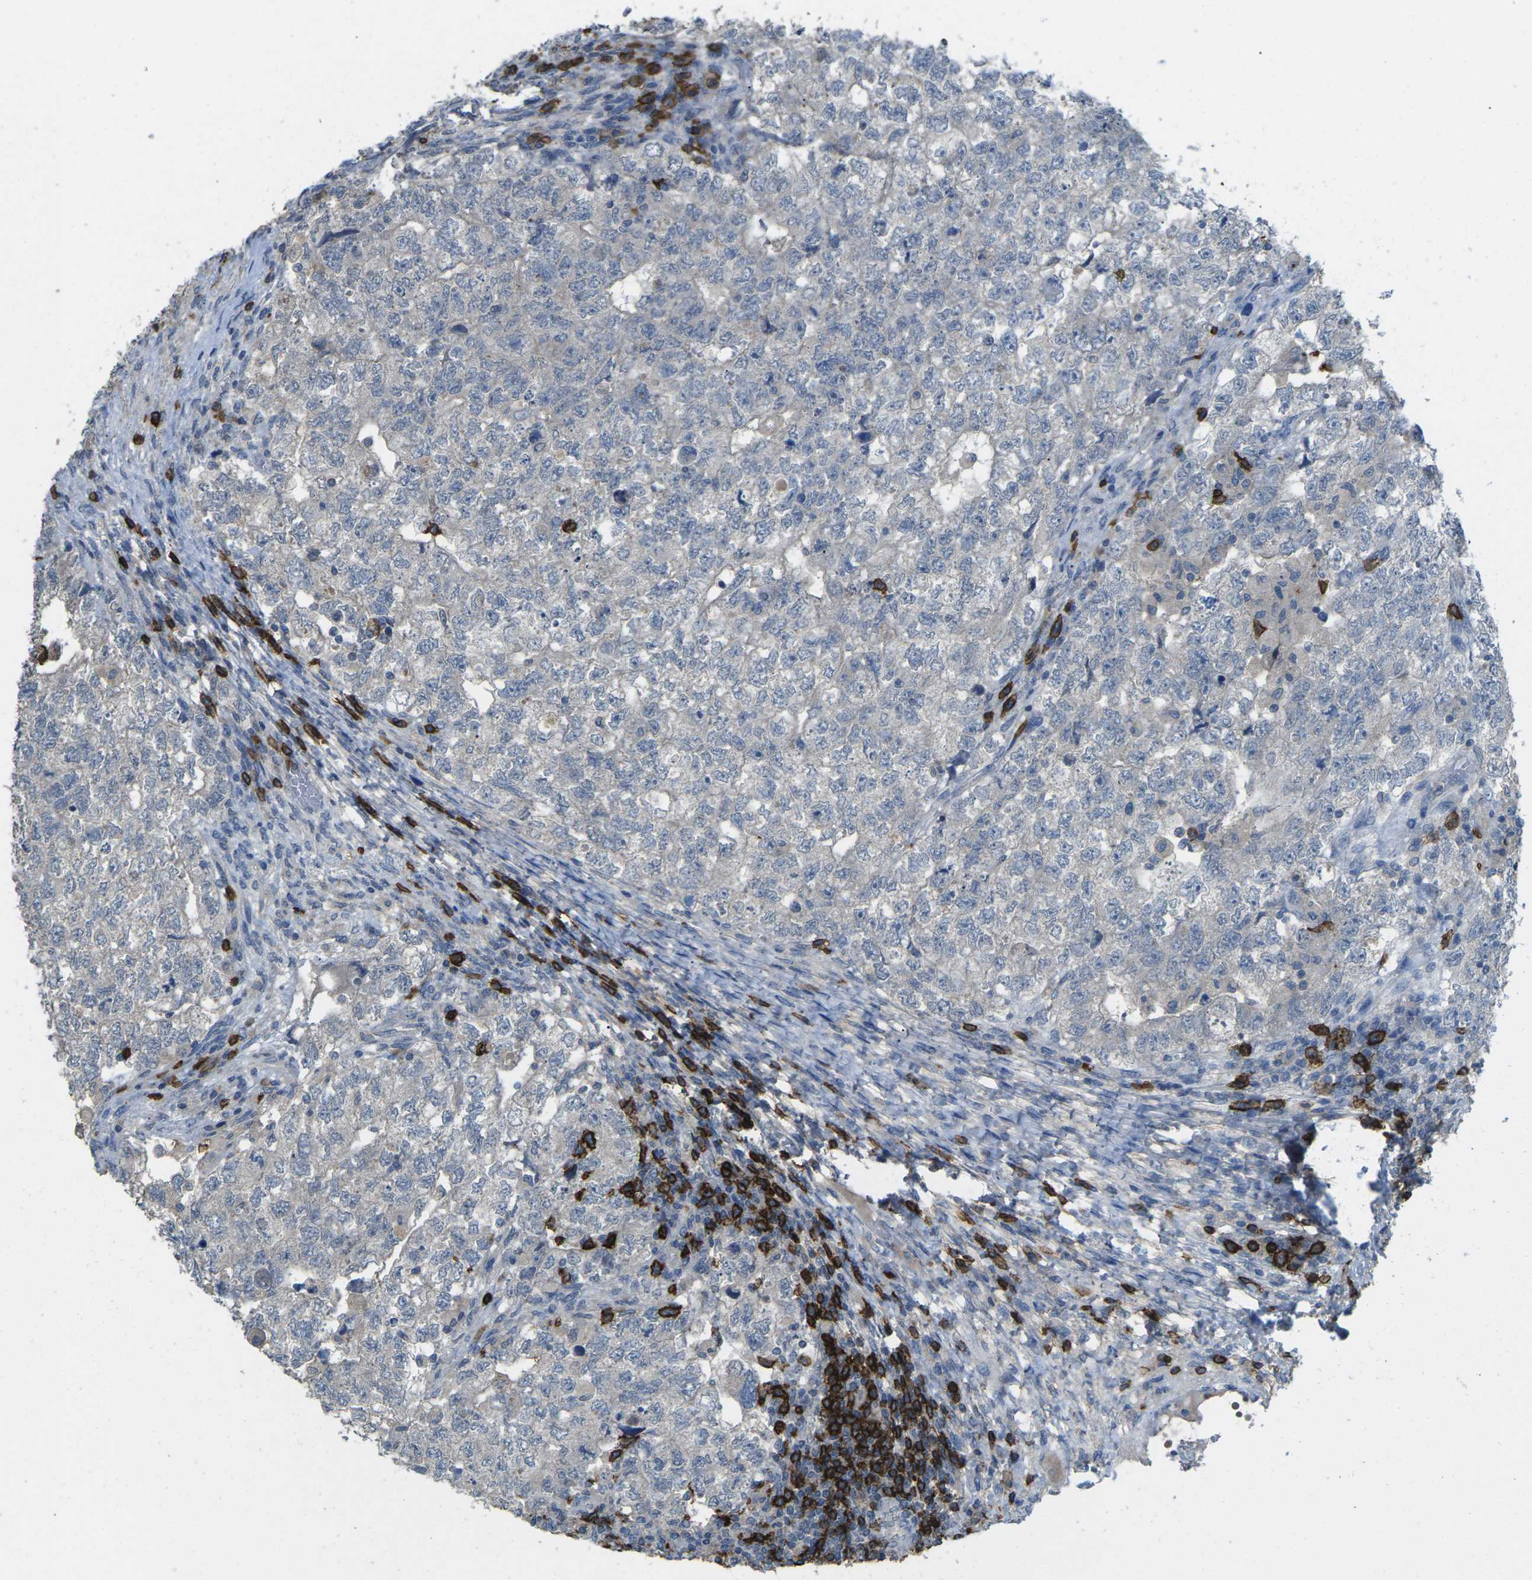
{"staining": {"intensity": "negative", "quantity": "none", "location": "none"}, "tissue": "testis cancer", "cell_type": "Tumor cells", "image_type": "cancer", "snomed": [{"axis": "morphology", "description": "Carcinoma, Embryonal, NOS"}, {"axis": "topography", "description": "Testis"}], "caption": "DAB immunohistochemical staining of embryonal carcinoma (testis) demonstrates no significant expression in tumor cells. (Immunohistochemistry (ihc), brightfield microscopy, high magnification).", "gene": "CD19", "patient": {"sex": "male", "age": 36}}